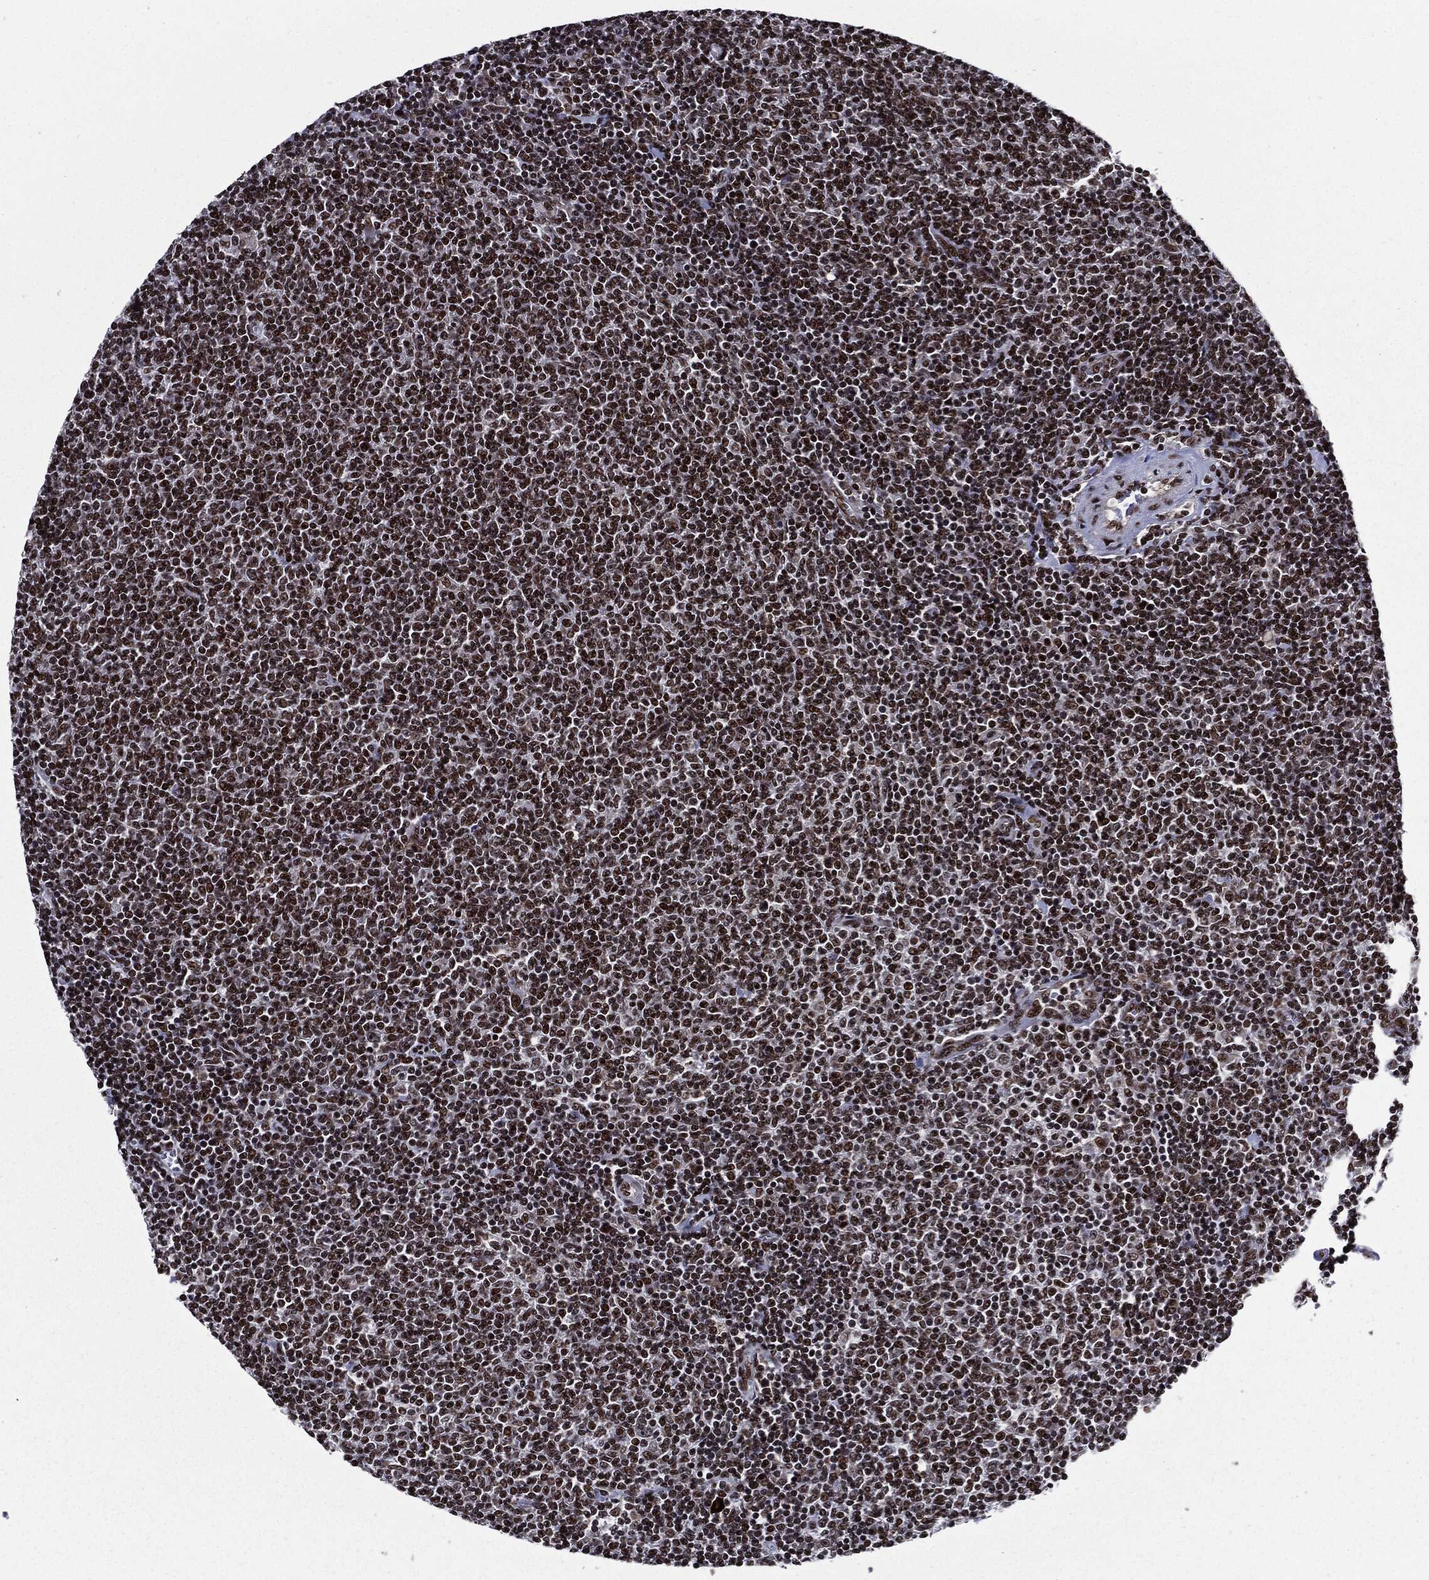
{"staining": {"intensity": "strong", "quantity": ">75%", "location": "nuclear"}, "tissue": "lymphoma", "cell_type": "Tumor cells", "image_type": "cancer", "snomed": [{"axis": "morphology", "description": "Malignant lymphoma, non-Hodgkin's type, Low grade"}, {"axis": "topography", "description": "Lymph node"}], "caption": "Strong nuclear protein expression is seen in approximately >75% of tumor cells in lymphoma.", "gene": "ZFP91", "patient": {"sex": "male", "age": 52}}